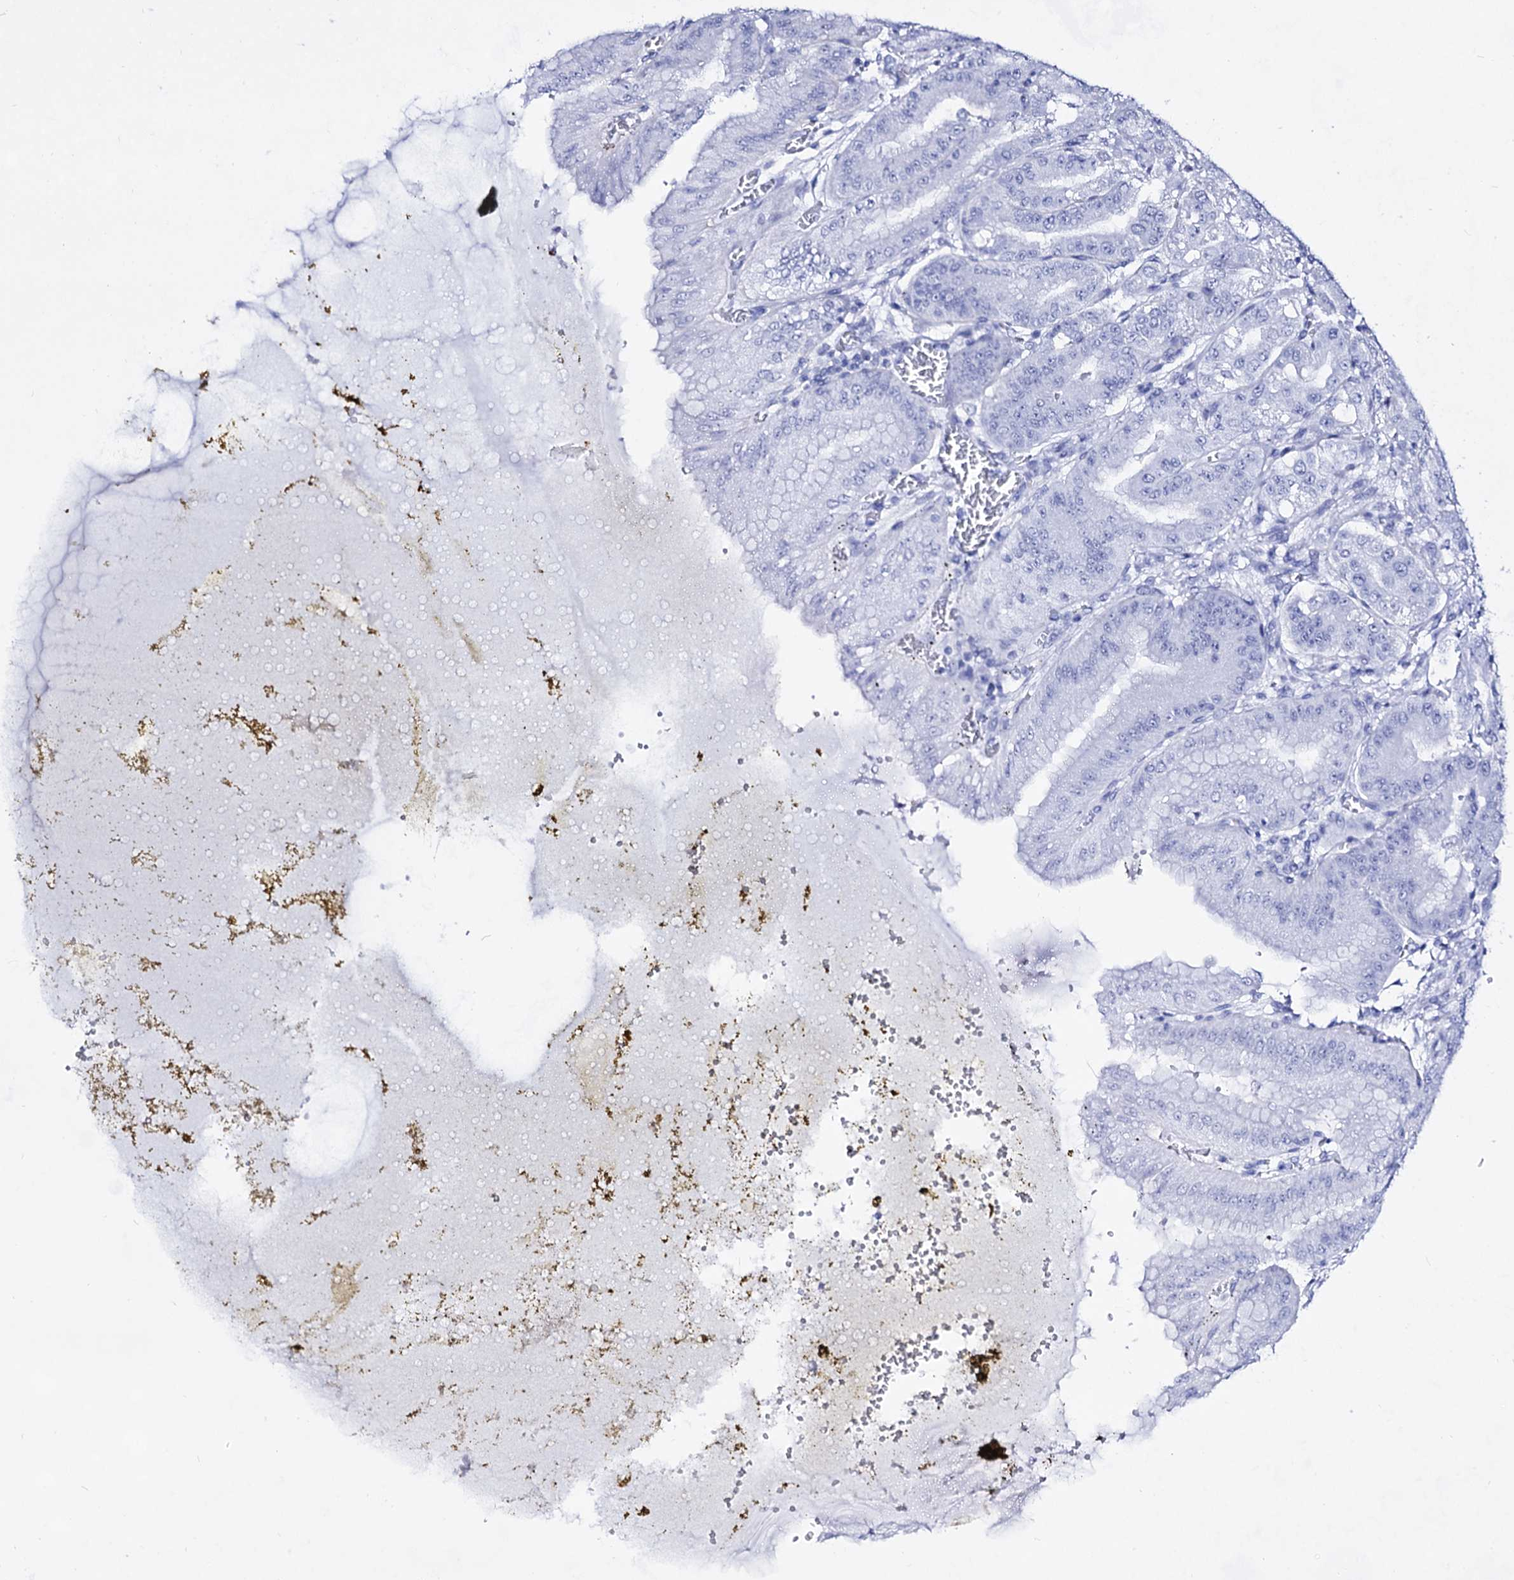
{"staining": {"intensity": "negative", "quantity": "none", "location": "none"}, "tissue": "stomach", "cell_type": "Glandular cells", "image_type": "normal", "snomed": [{"axis": "morphology", "description": "Normal tissue, NOS"}, {"axis": "topography", "description": "Stomach, upper"}, {"axis": "topography", "description": "Stomach, lower"}], "caption": "There is no significant expression in glandular cells of stomach. (DAB (3,3'-diaminobenzidine) IHC with hematoxylin counter stain).", "gene": "PLIN1", "patient": {"sex": "male", "age": 71}}